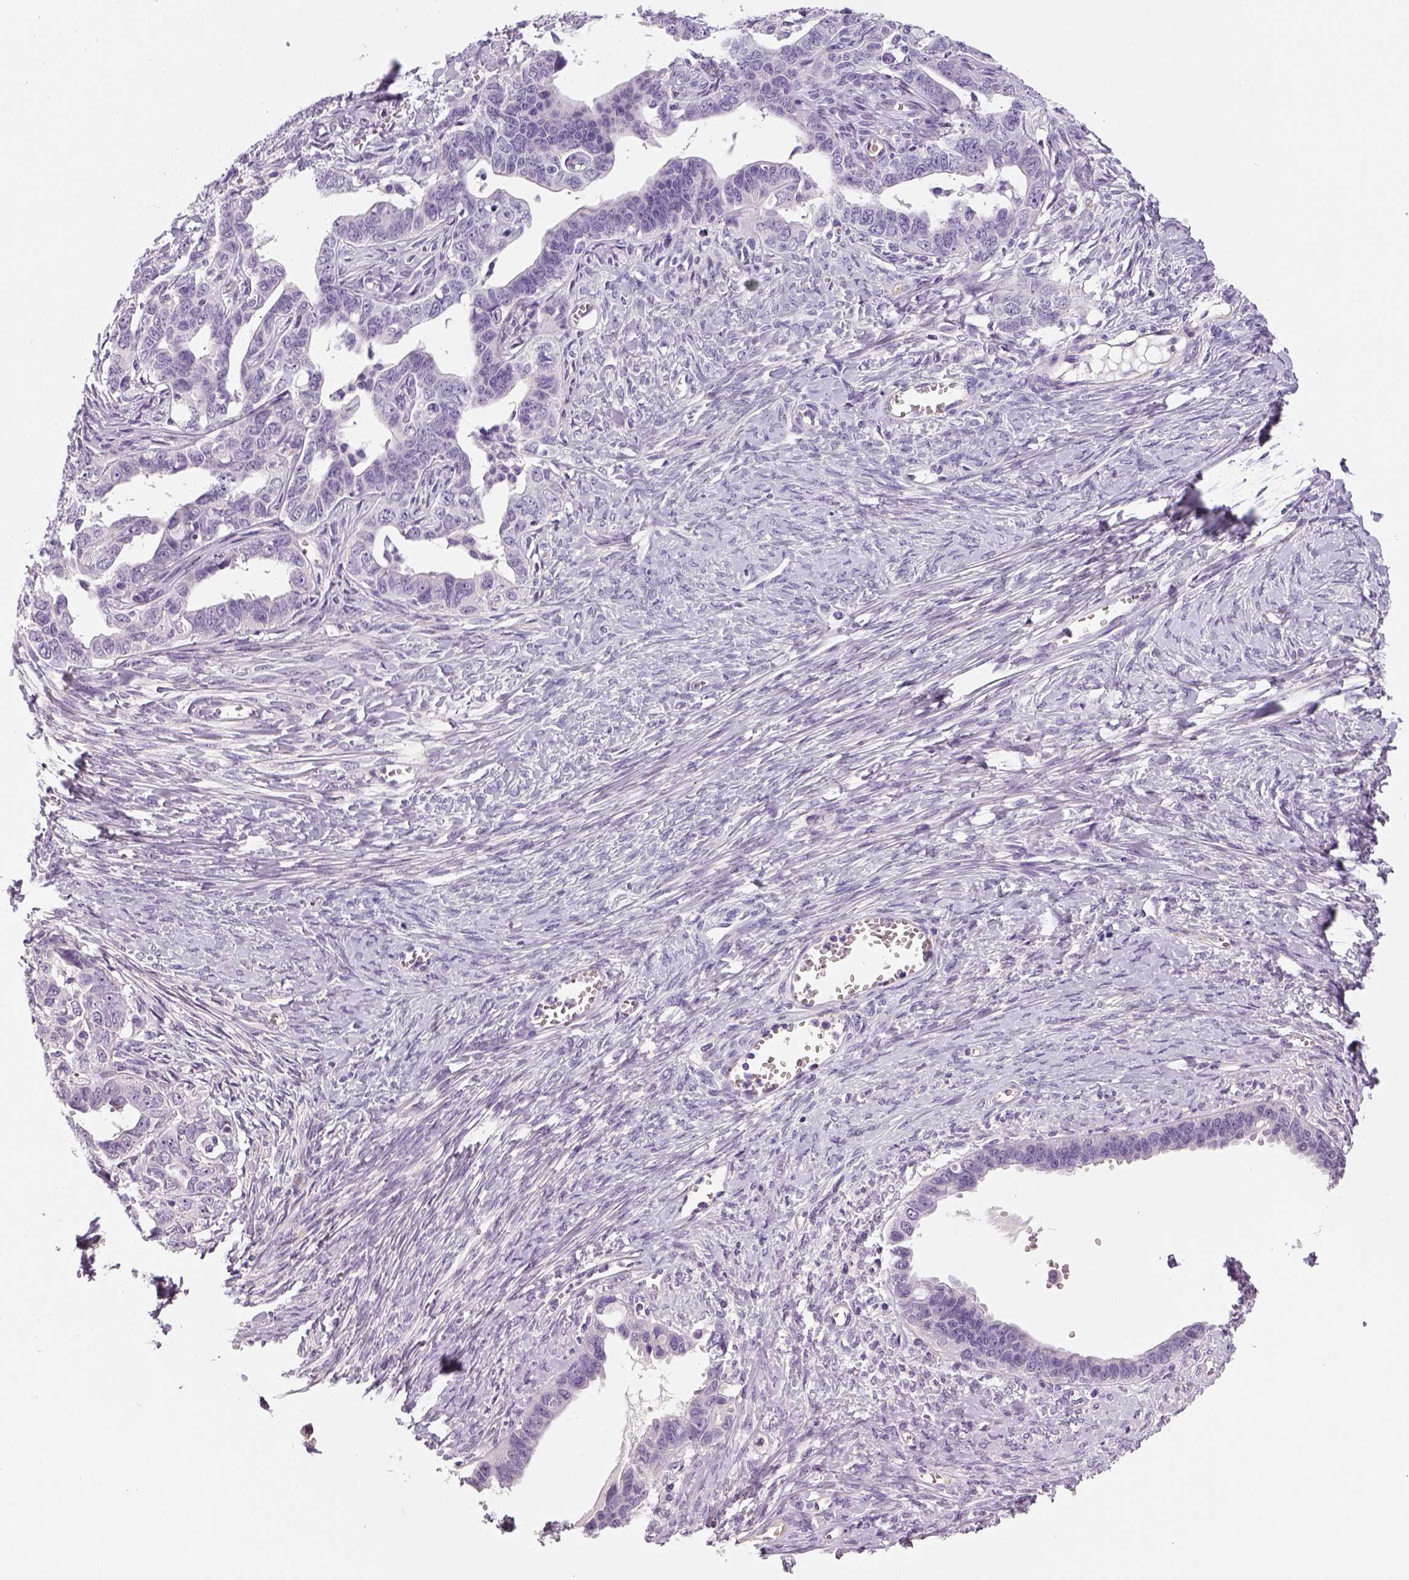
{"staining": {"intensity": "negative", "quantity": "none", "location": "none"}, "tissue": "ovarian cancer", "cell_type": "Tumor cells", "image_type": "cancer", "snomed": [{"axis": "morphology", "description": "Cystadenocarcinoma, serous, NOS"}, {"axis": "topography", "description": "Ovary"}], "caption": "High magnification brightfield microscopy of serous cystadenocarcinoma (ovarian) stained with DAB (3,3'-diaminobenzidine) (brown) and counterstained with hematoxylin (blue): tumor cells show no significant staining.", "gene": "TSPAN7", "patient": {"sex": "female", "age": 69}}